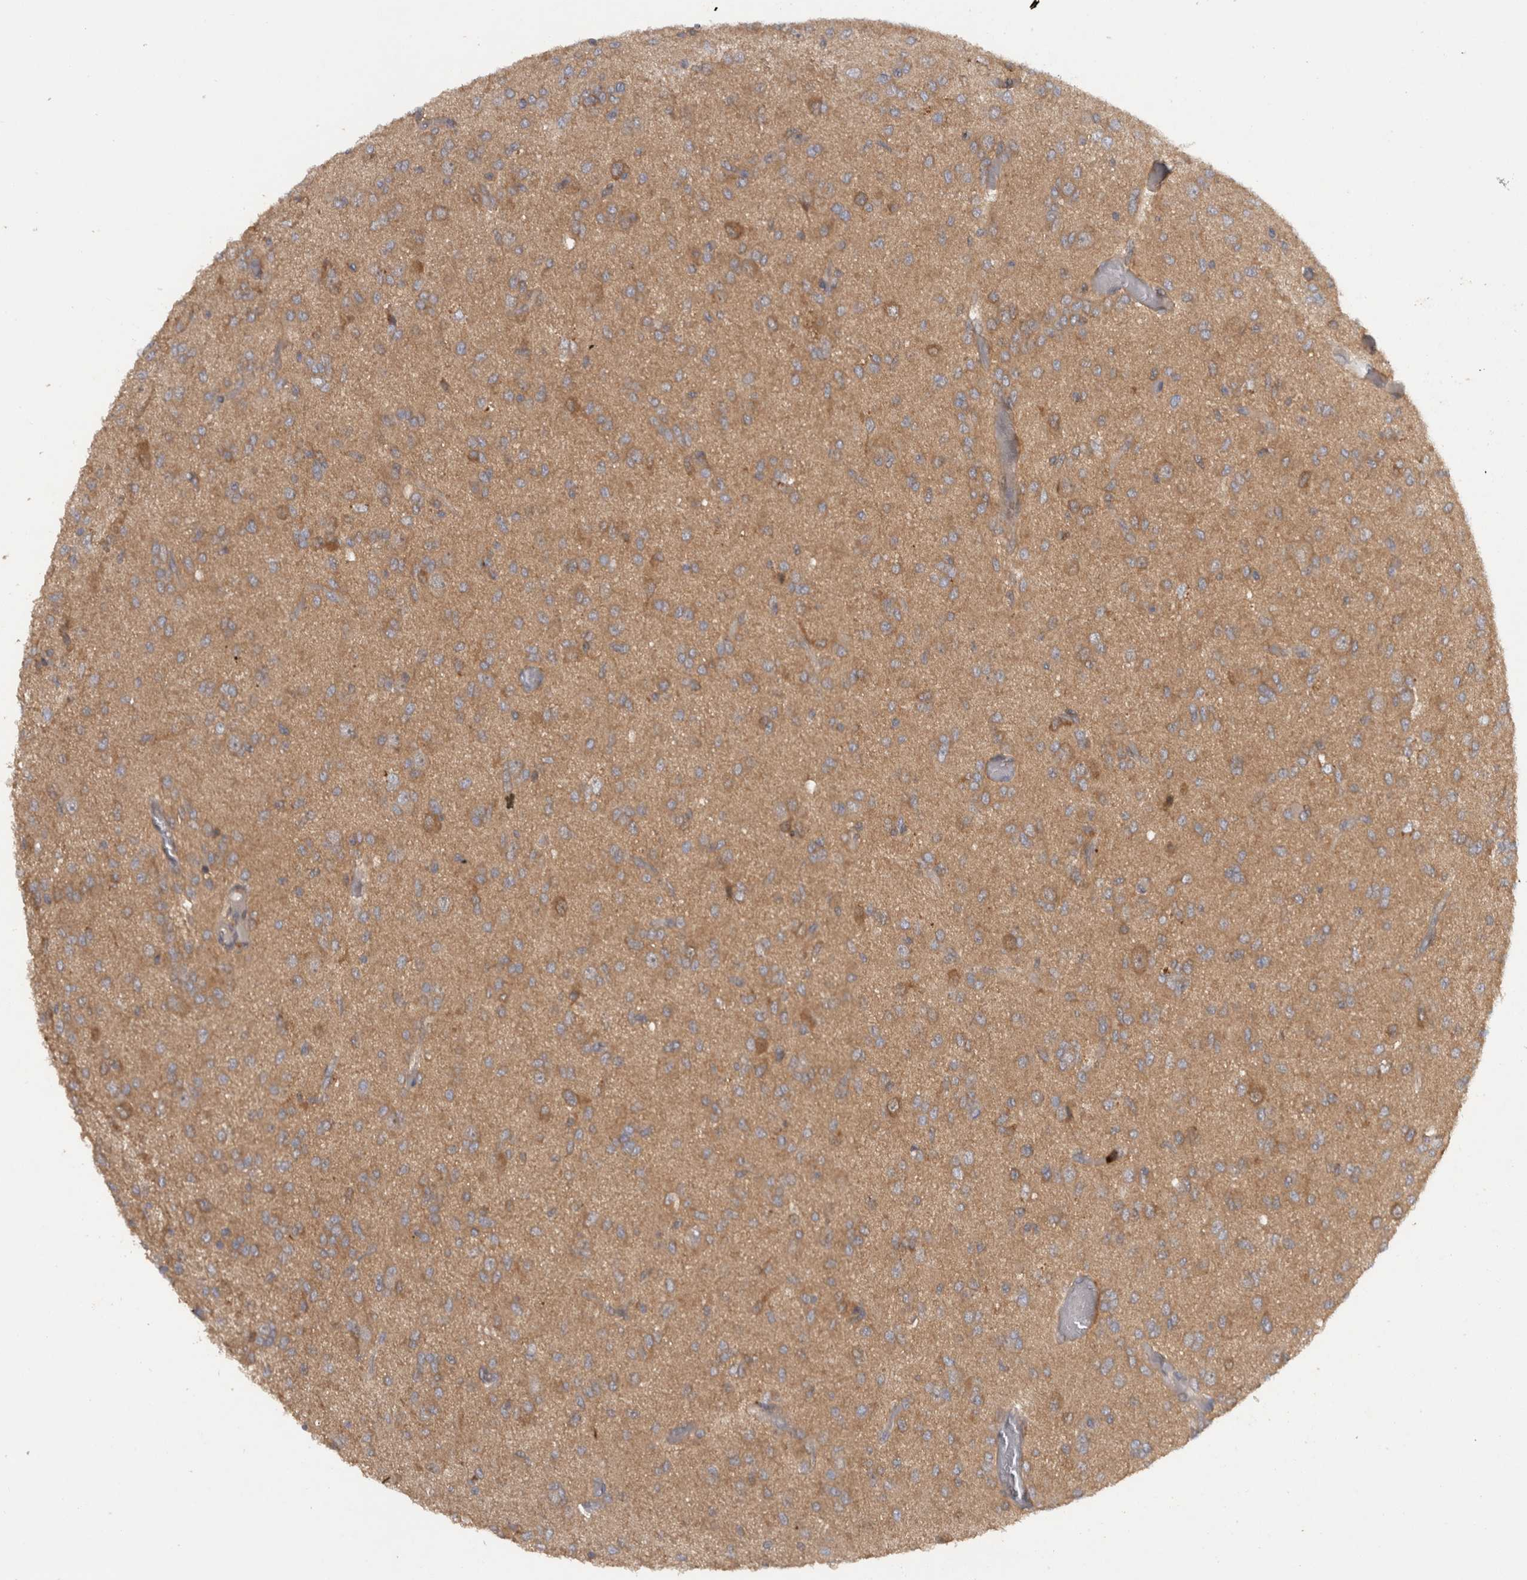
{"staining": {"intensity": "weak", "quantity": ">75%", "location": "cytoplasmic/membranous"}, "tissue": "glioma", "cell_type": "Tumor cells", "image_type": "cancer", "snomed": [{"axis": "morphology", "description": "Glioma, malignant, High grade"}, {"axis": "topography", "description": "Brain"}], "caption": "Immunohistochemical staining of human malignant glioma (high-grade) shows low levels of weak cytoplasmic/membranous positivity in about >75% of tumor cells. (Stains: DAB (3,3'-diaminobenzidine) in brown, nuclei in blue, Microscopy: brightfield microscopy at high magnification).", "gene": "VEPH1", "patient": {"sex": "female", "age": 59}}